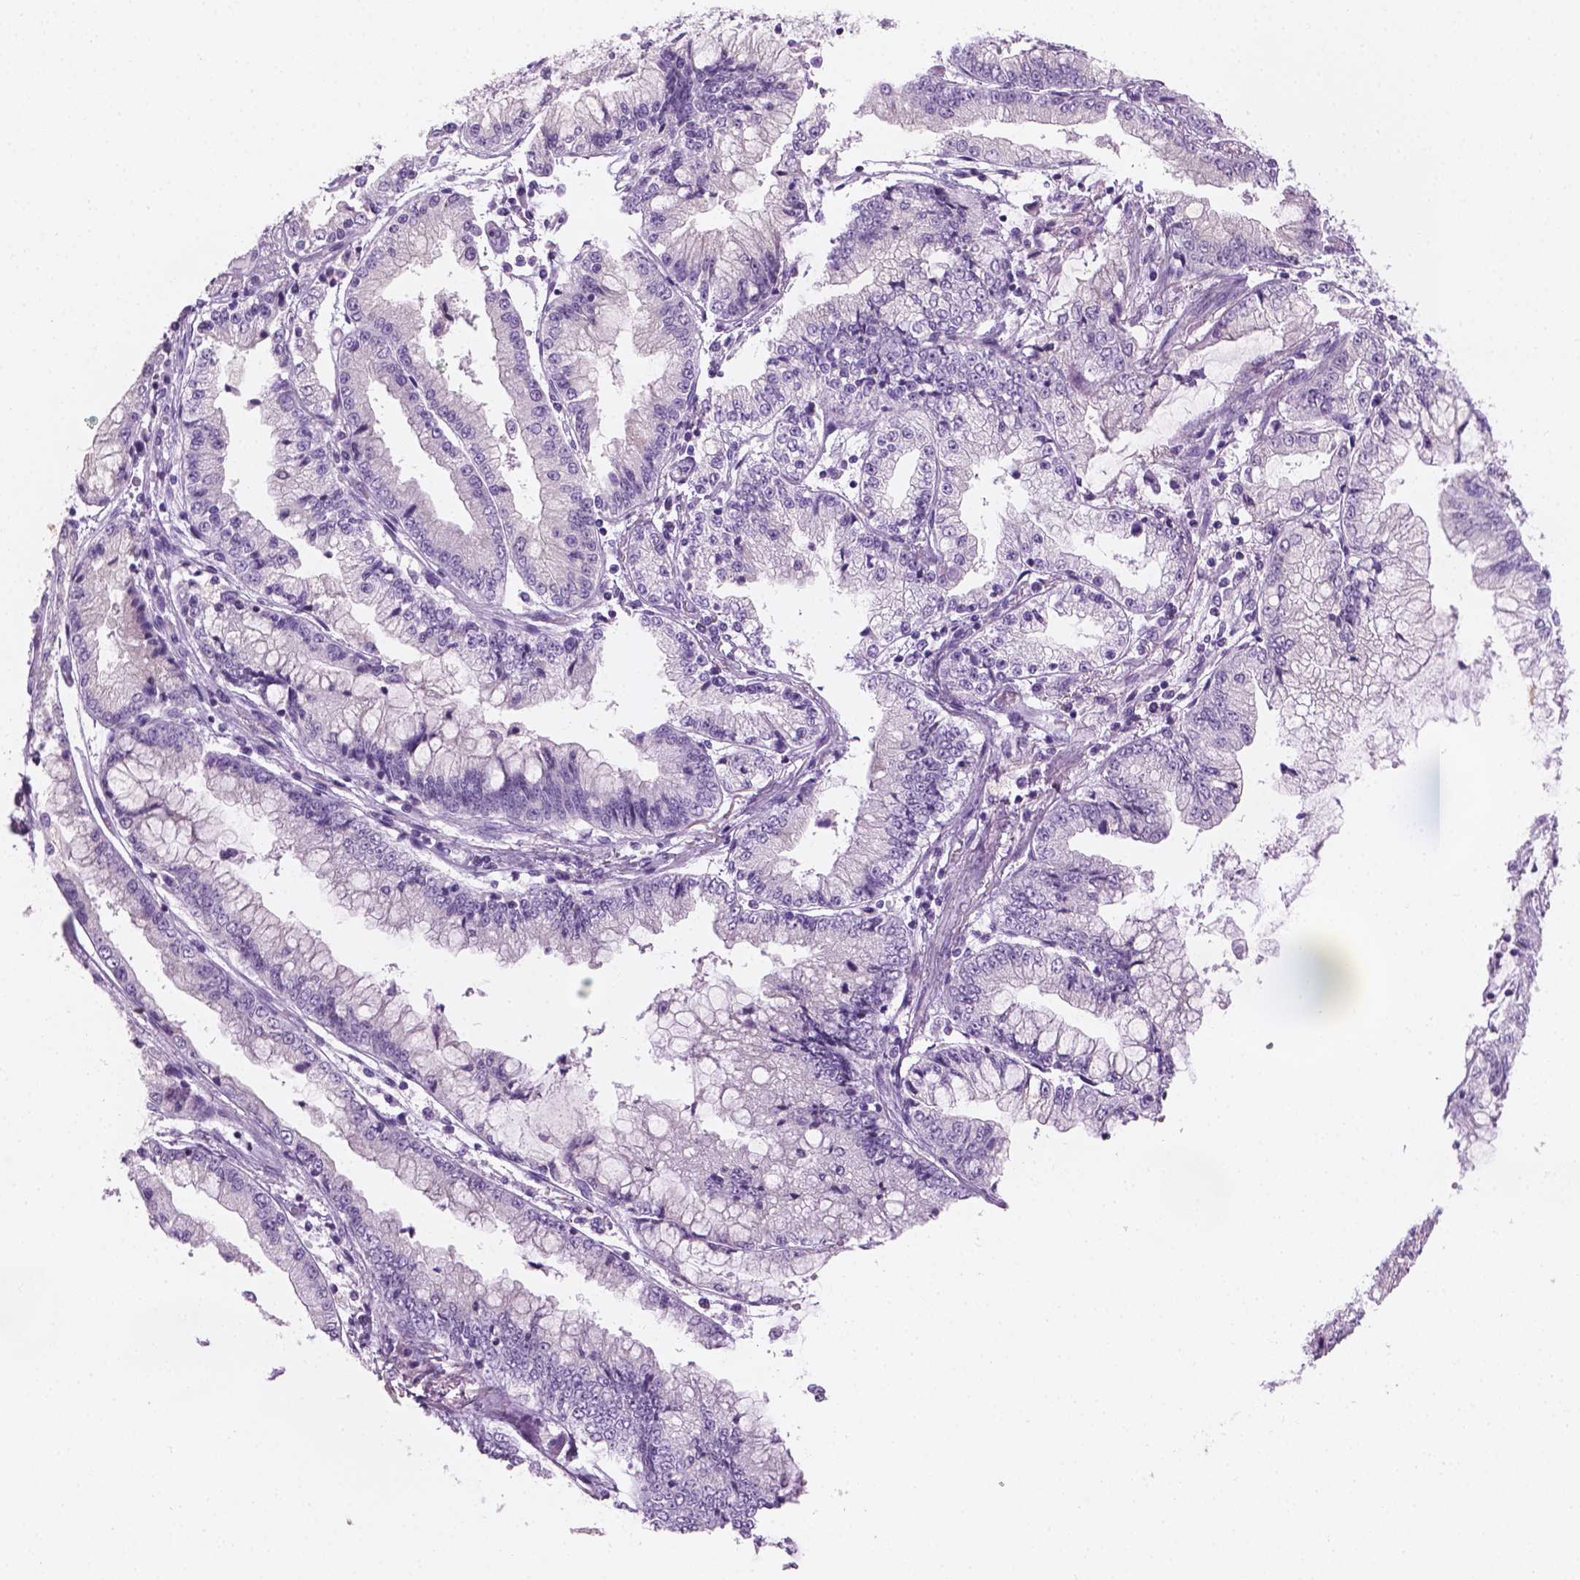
{"staining": {"intensity": "negative", "quantity": "none", "location": "none"}, "tissue": "stomach cancer", "cell_type": "Tumor cells", "image_type": "cancer", "snomed": [{"axis": "morphology", "description": "Adenocarcinoma, NOS"}, {"axis": "topography", "description": "Stomach, upper"}], "caption": "Photomicrograph shows no protein staining in tumor cells of stomach cancer (adenocarcinoma) tissue.", "gene": "TTC29", "patient": {"sex": "female", "age": 74}}